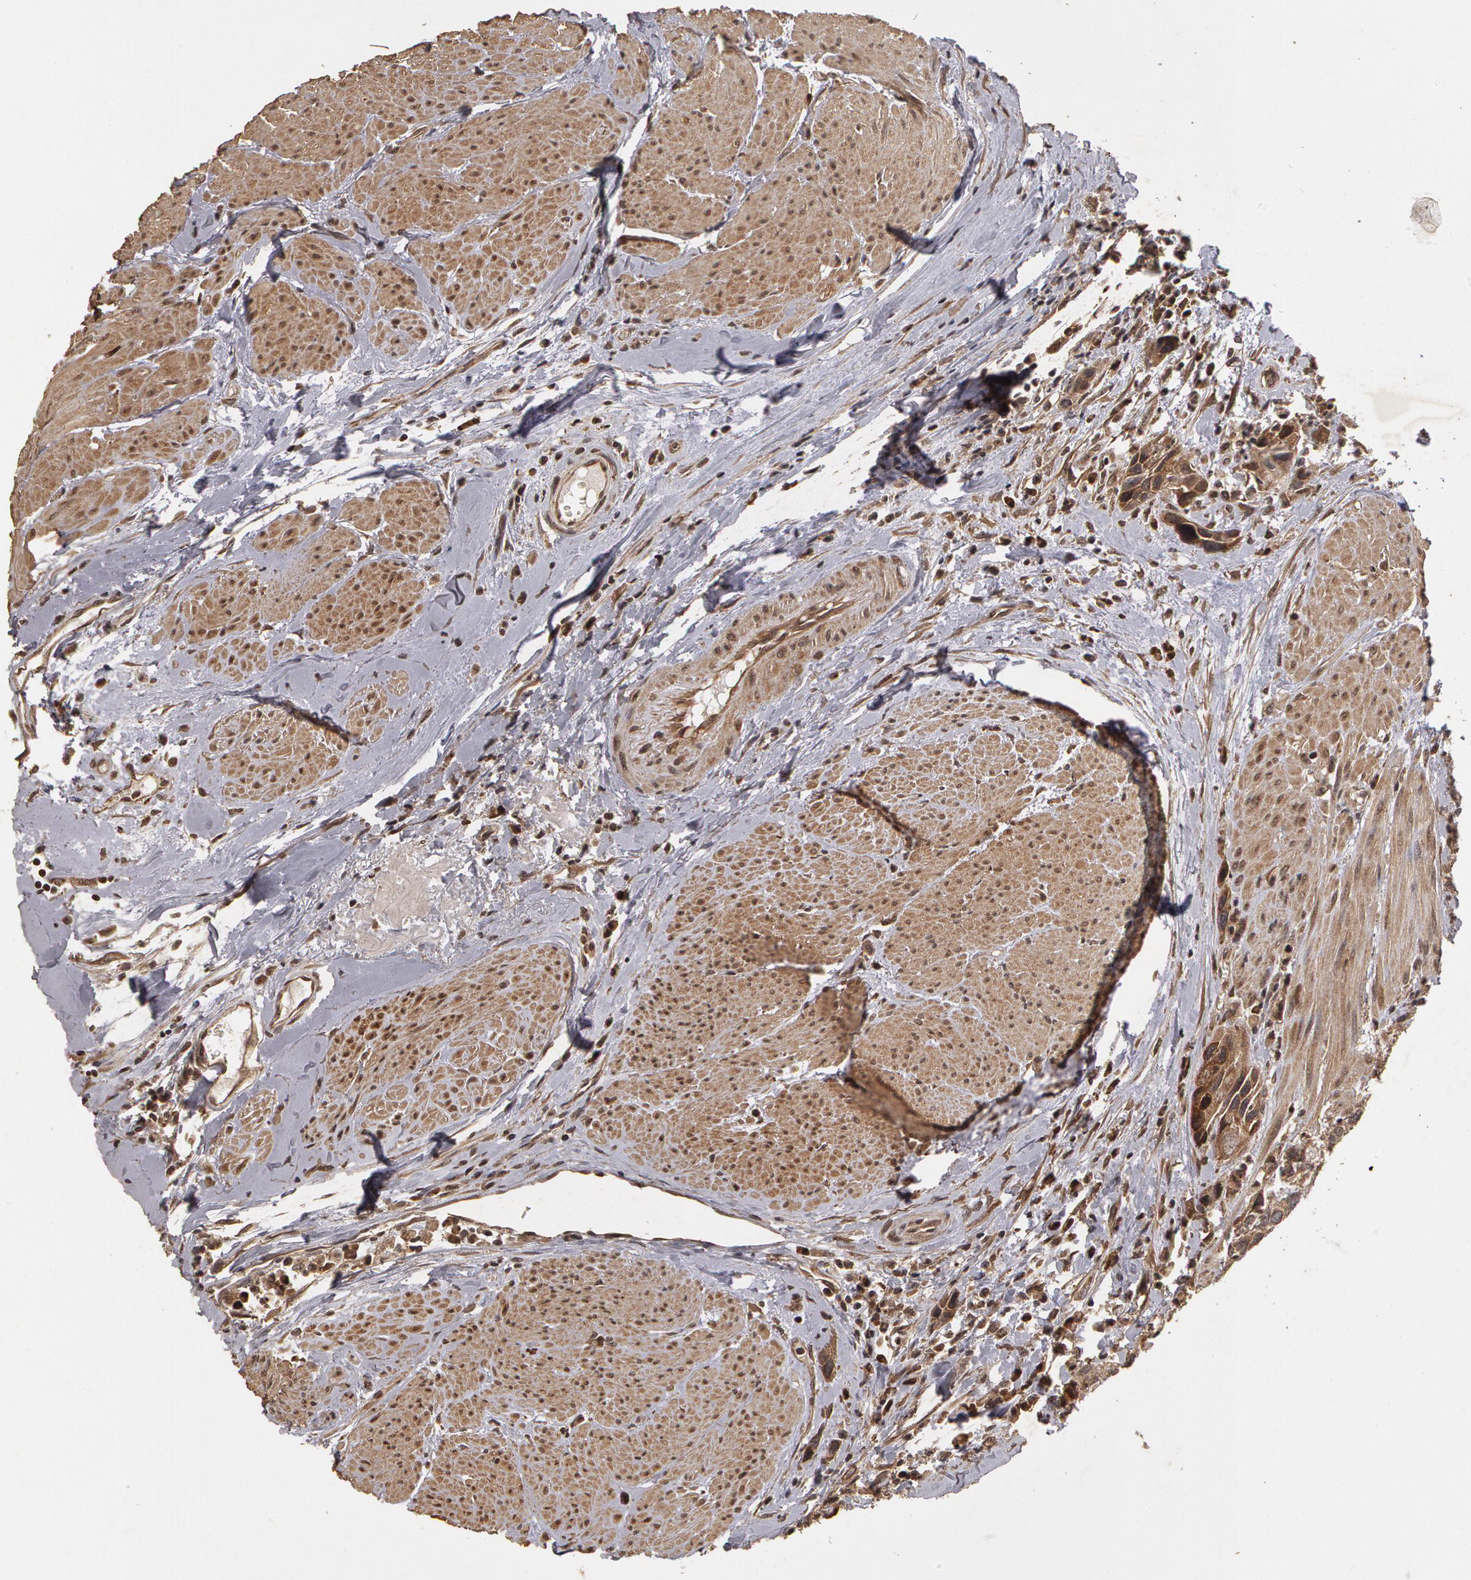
{"staining": {"intensity": "weak", "quantity": ">75%", "location": "cytoplasmic/membranous"}, "tissue": "urothelial cancer", "cell_type": "Tumor cells", "image_type": "cancer", "snomed": [{"axis": "morphology", "description": "Urothelial carcinoma, High grade"}, {"axis": "topography", "description": "Urinary bladder"}], "caption": "IHC staining of urothelial carcinoma (high-grade), which reveals low levels of weak cytoplasmic/membranous expression in about >75% of tumor cells indicating weak cytoplasmic/membranous protein expression. The staining was performed using DAB (brown) for protein detection and nuclei were counterstained in hematoxylin (blue).", "gene": "CALR", "patient": {"sex": "male", "age": 66}}